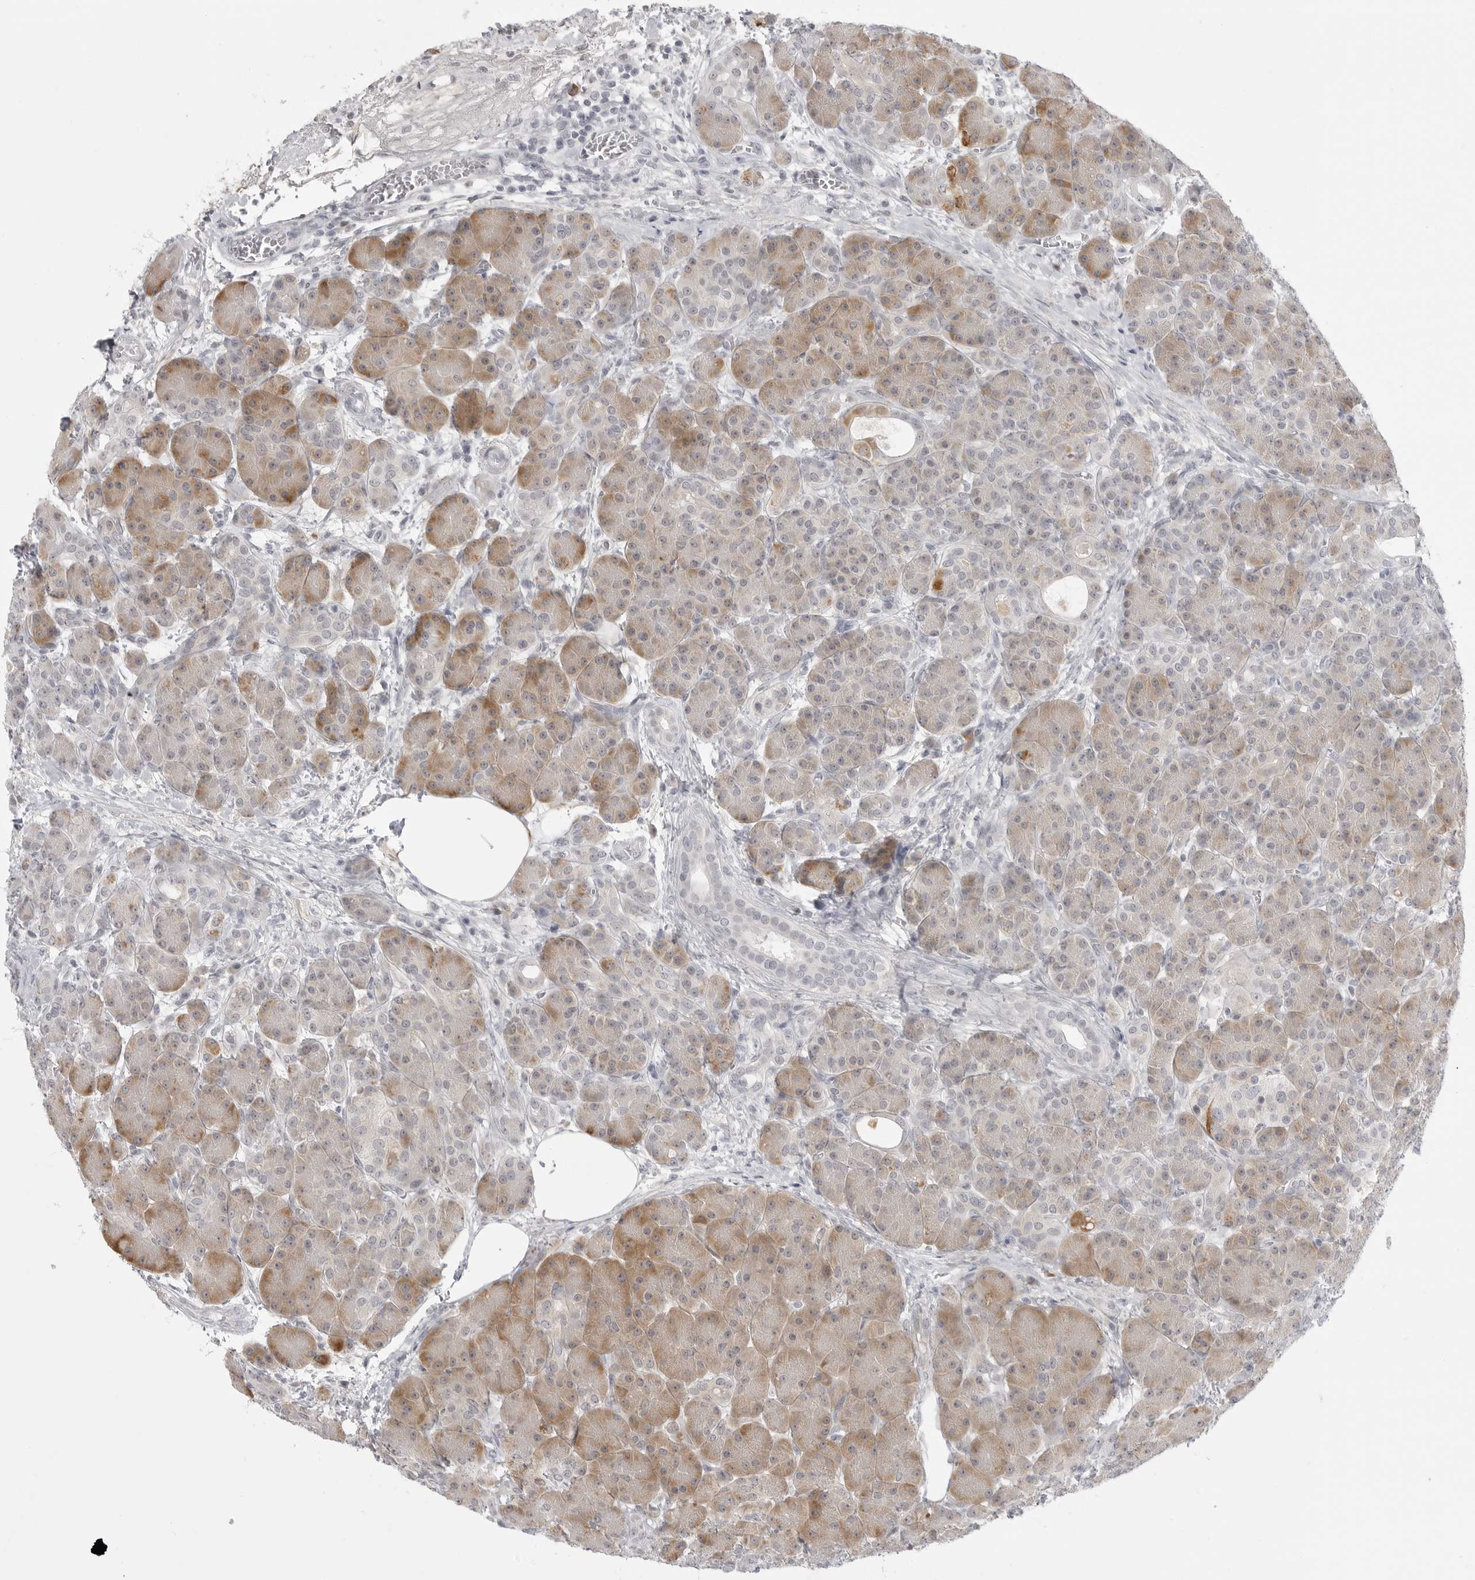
{"staining": {"intensity": "moderate", "quantity": "<25%", "location": "cytoplasmic/membranous"}, "tissue": "pancreas", "cell_type": "Exocrine glandular cells", "image_type": "normal", "snomed": [{"axis": "morphology", "description": "Normal tissue, NOS"}, {"axis": "topography", "description": "Pancreas"}], "caption": "A low amount of moderate cytoplasmic/membranous staining is present in approximately <25% of exocrine glandular cells in benign pancreas.", "gene": "TCTN3", "patient": {"sex": "male", "age": 63}}